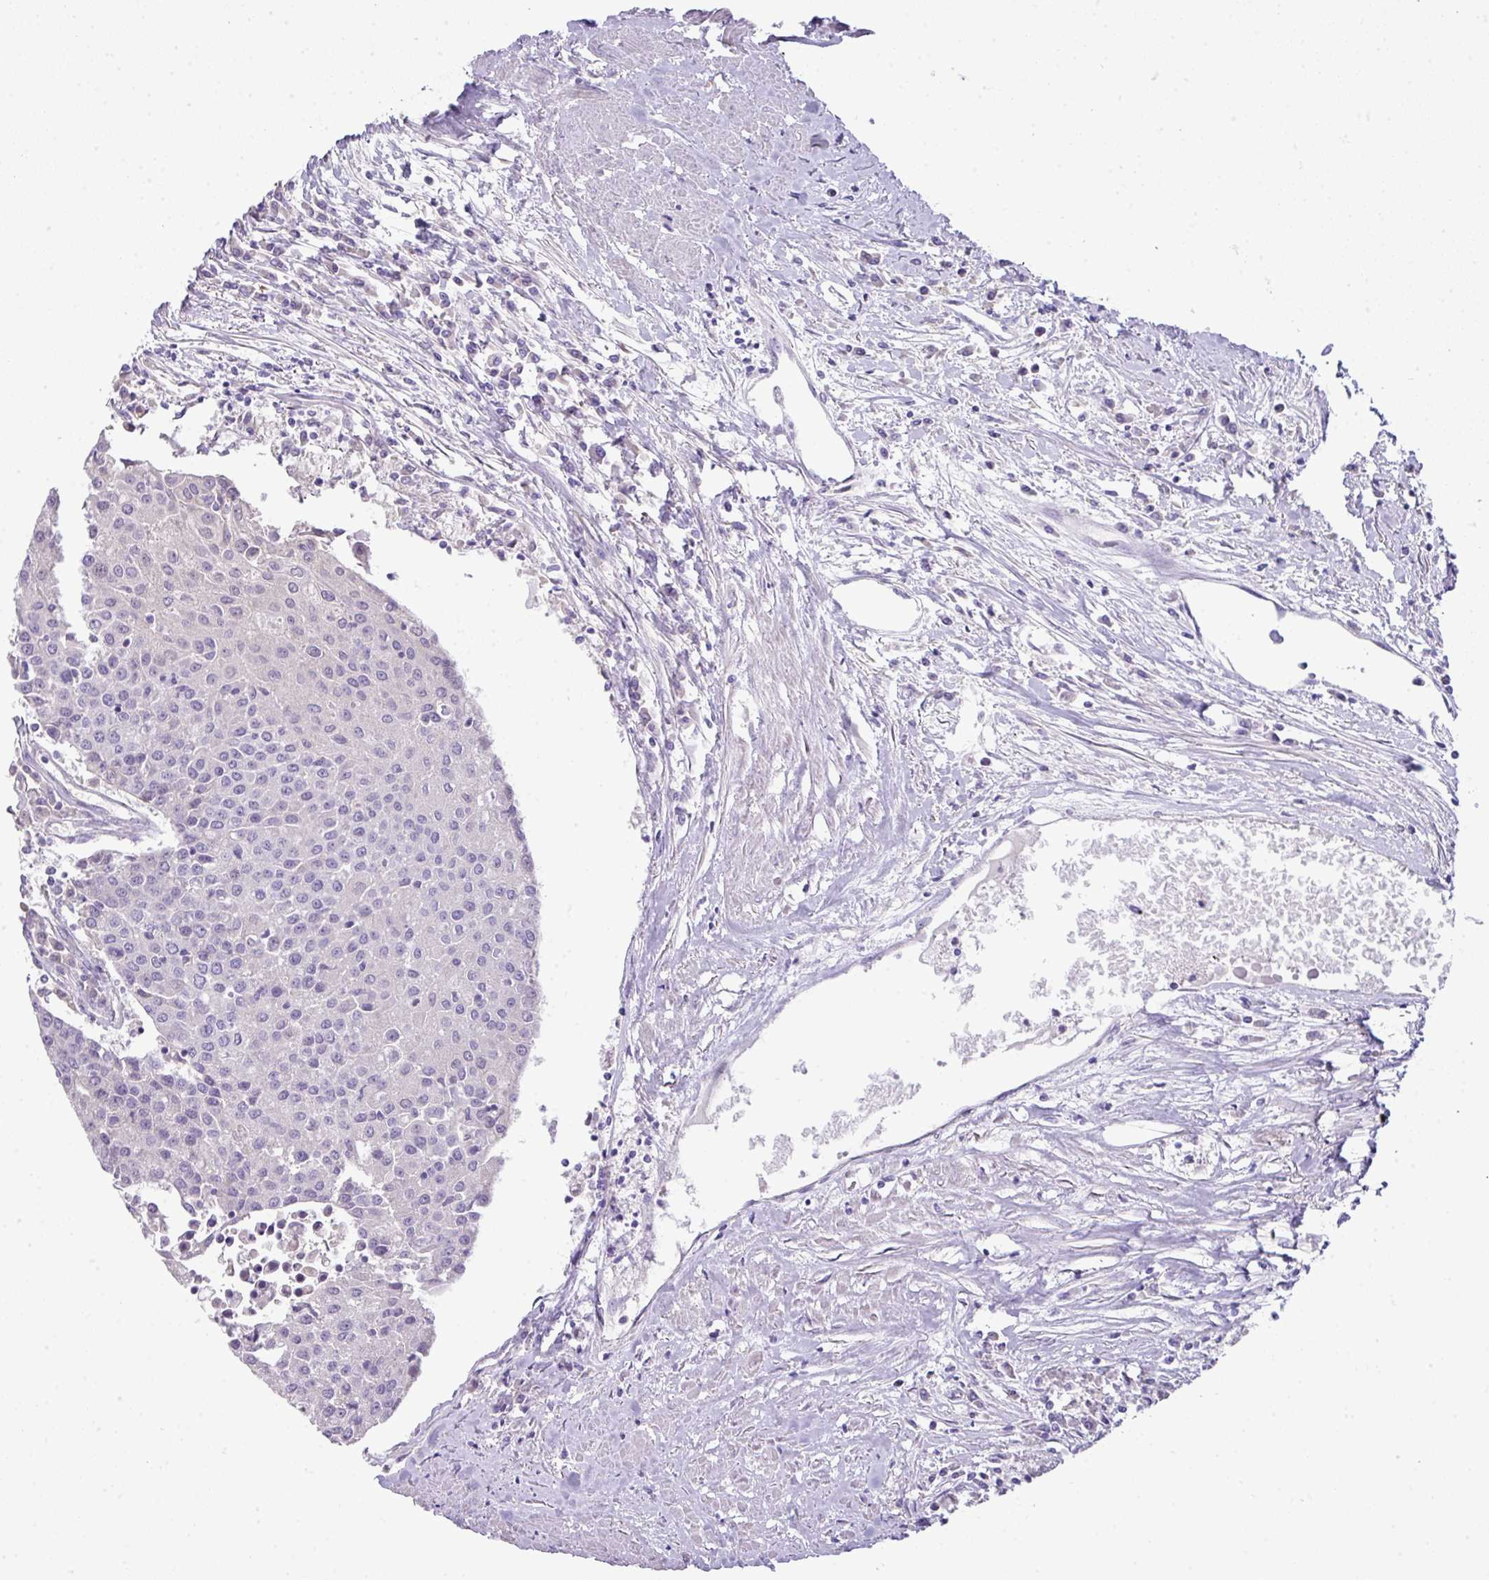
{"staining": {"intensity": "negative", "quantity": "none", "location": "none"}, "tissue": "urothelial cancer", "cell_type": "Tumor cells", "image_type": "cancer", "snomed": [{"axis": "morphology", "description": "Urothelial carcinoma, High grade"}, {"axis": "topography", "description": "Urinary bladder"}], "caption": "An immunohistochemistry micrograph of urothelial carcinoma (high-grade) is shown. There is no staining in tumor cells of urothelial carcinoma (high-grade). (Stains: DAB immunohistochemistry with hematoxylin counter stain, Microscopy: brightfield microscopy at high magnification).", "gene": "PIK3R5", "patient": {"sex": "female", "age": 85}}